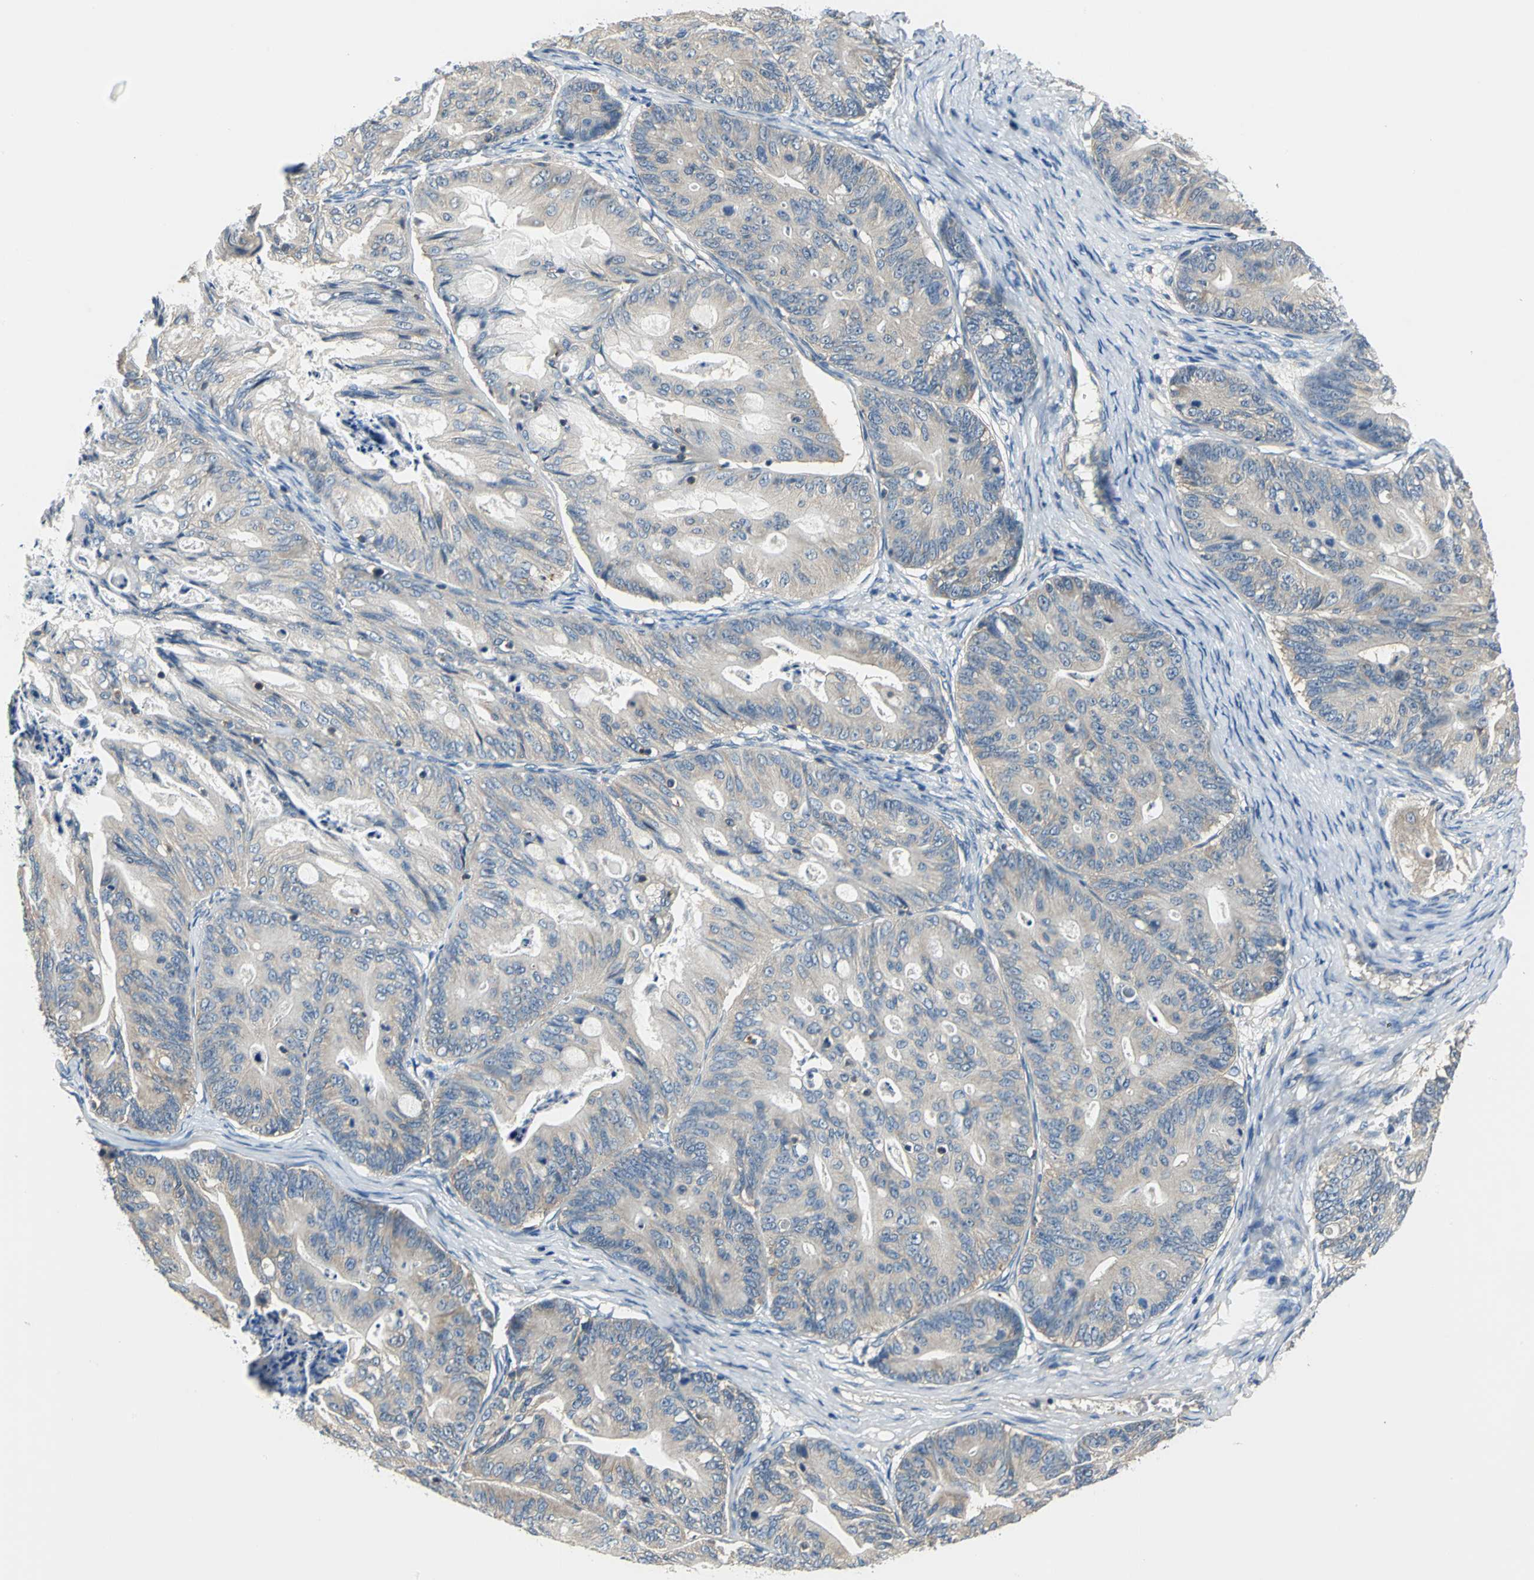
{"staining": {"intensity": "weak", "quantity": "25%-75%", "location": "cytoplasmic/membranous"}, "tissue": "ovarian cancer", "cell_type": "Tumor cells", "image_type": "cancer", "snomed": [{"axis": "morphology", "description": "Cystadenocarcinoma, mucinous, NOS"}, {"axis": "topography", "description": "Ovary"}], "caption": "Protein expression analysis of mucinous cystadenocarcinoma (ovarian) shows weak cytoplasmic/membranous expression in about 25%-75% of tumor cells.", "gene": "DDX3Y", "patient": {"sex": "female", "age": 36}}